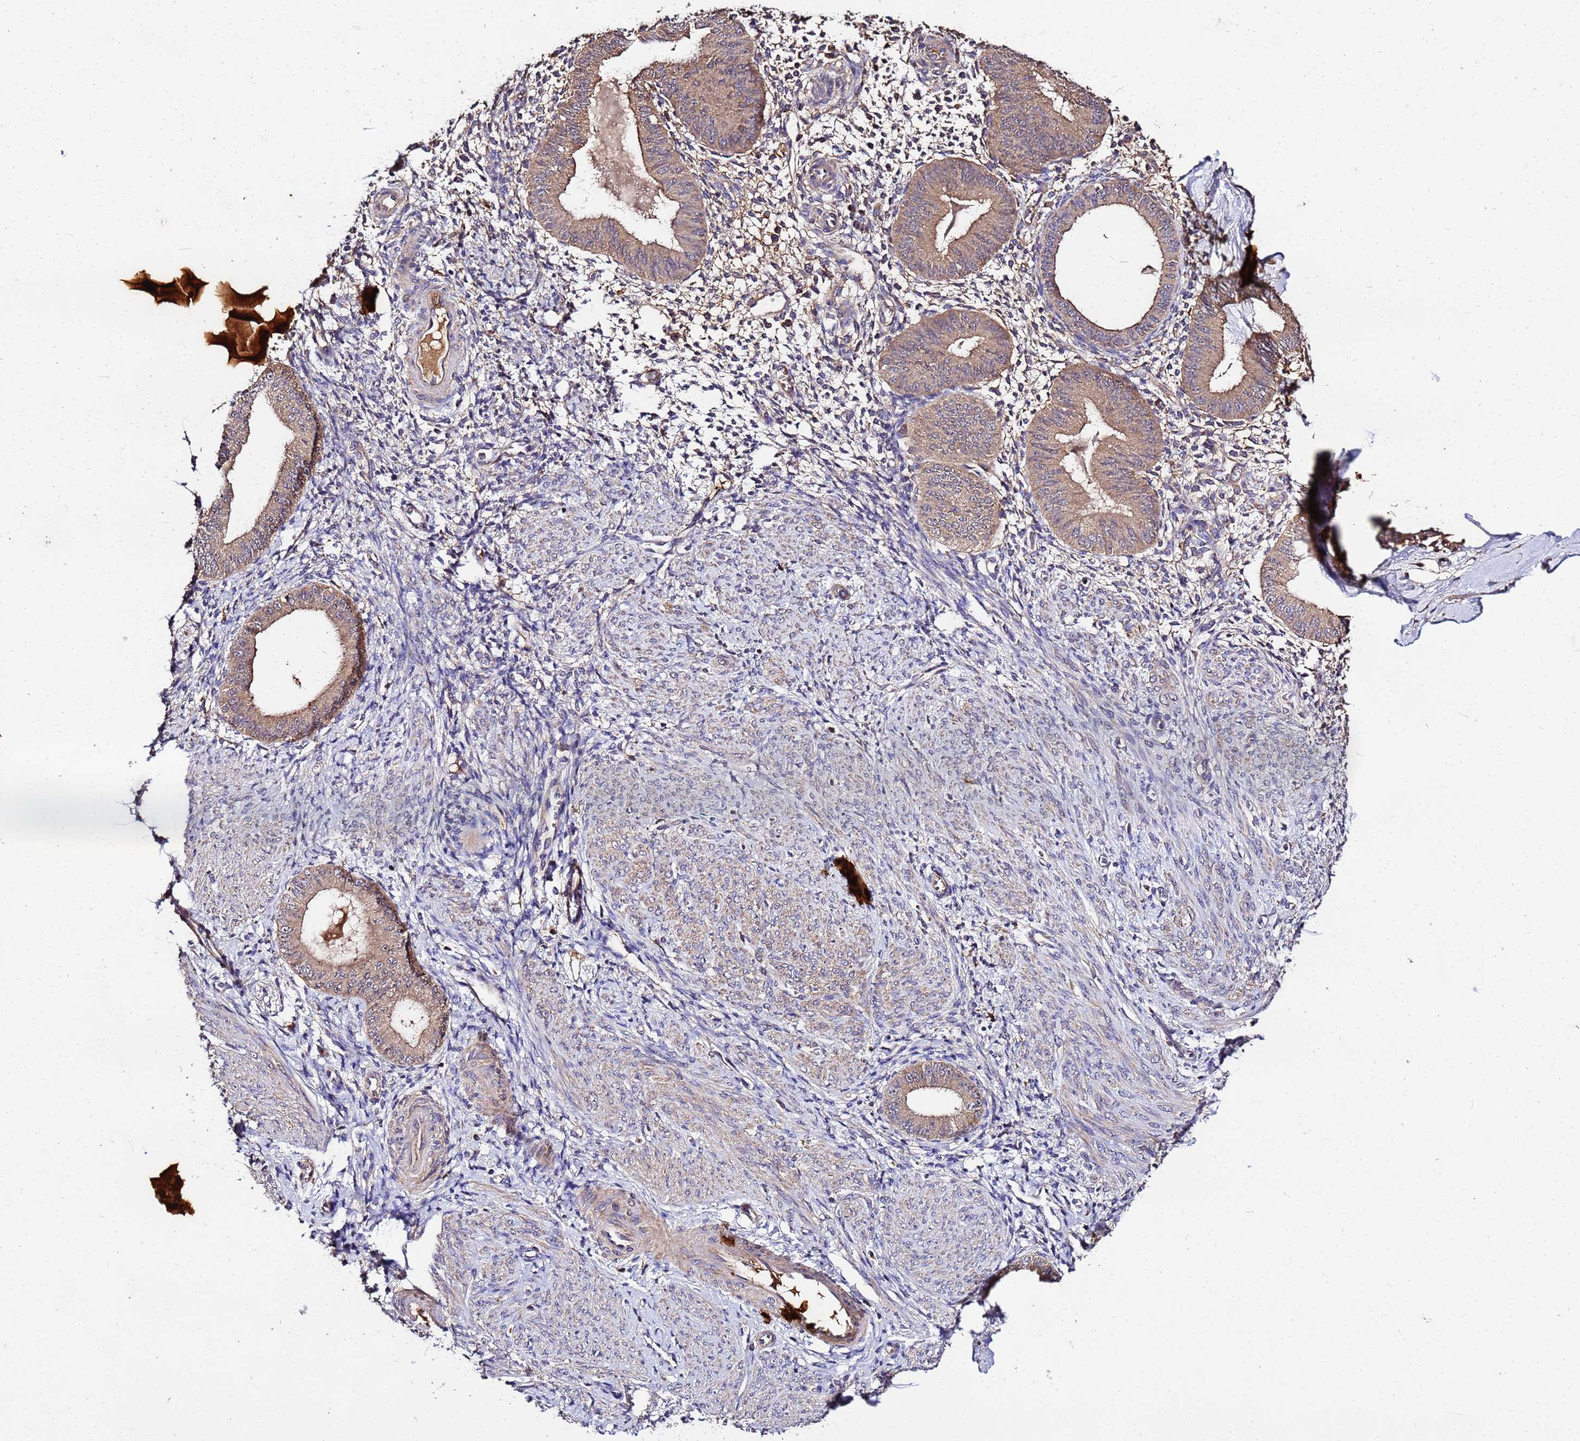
{"staining": {"intensity": "moderate", "quantity": "<25%", "location": "cytoplasmic/membranous"}, "tissue": "endometrium", "cell_type": "Cells in endometrial stroma", "image_type": "normal", "snomed": [{"axis": "morphology", "description": "Normal tissue, NOS"}, {"axis": "topography", "description": "Endometrium"}], "caption": "Brown immunohistochemical staining in normal endometrium exhibits moderate cytoplasmic/membranous positivity in approximately <25% of cells in endometrial stroma.", "gene": "MTERF1", "patient": {"sex": "female", "age": 49}}